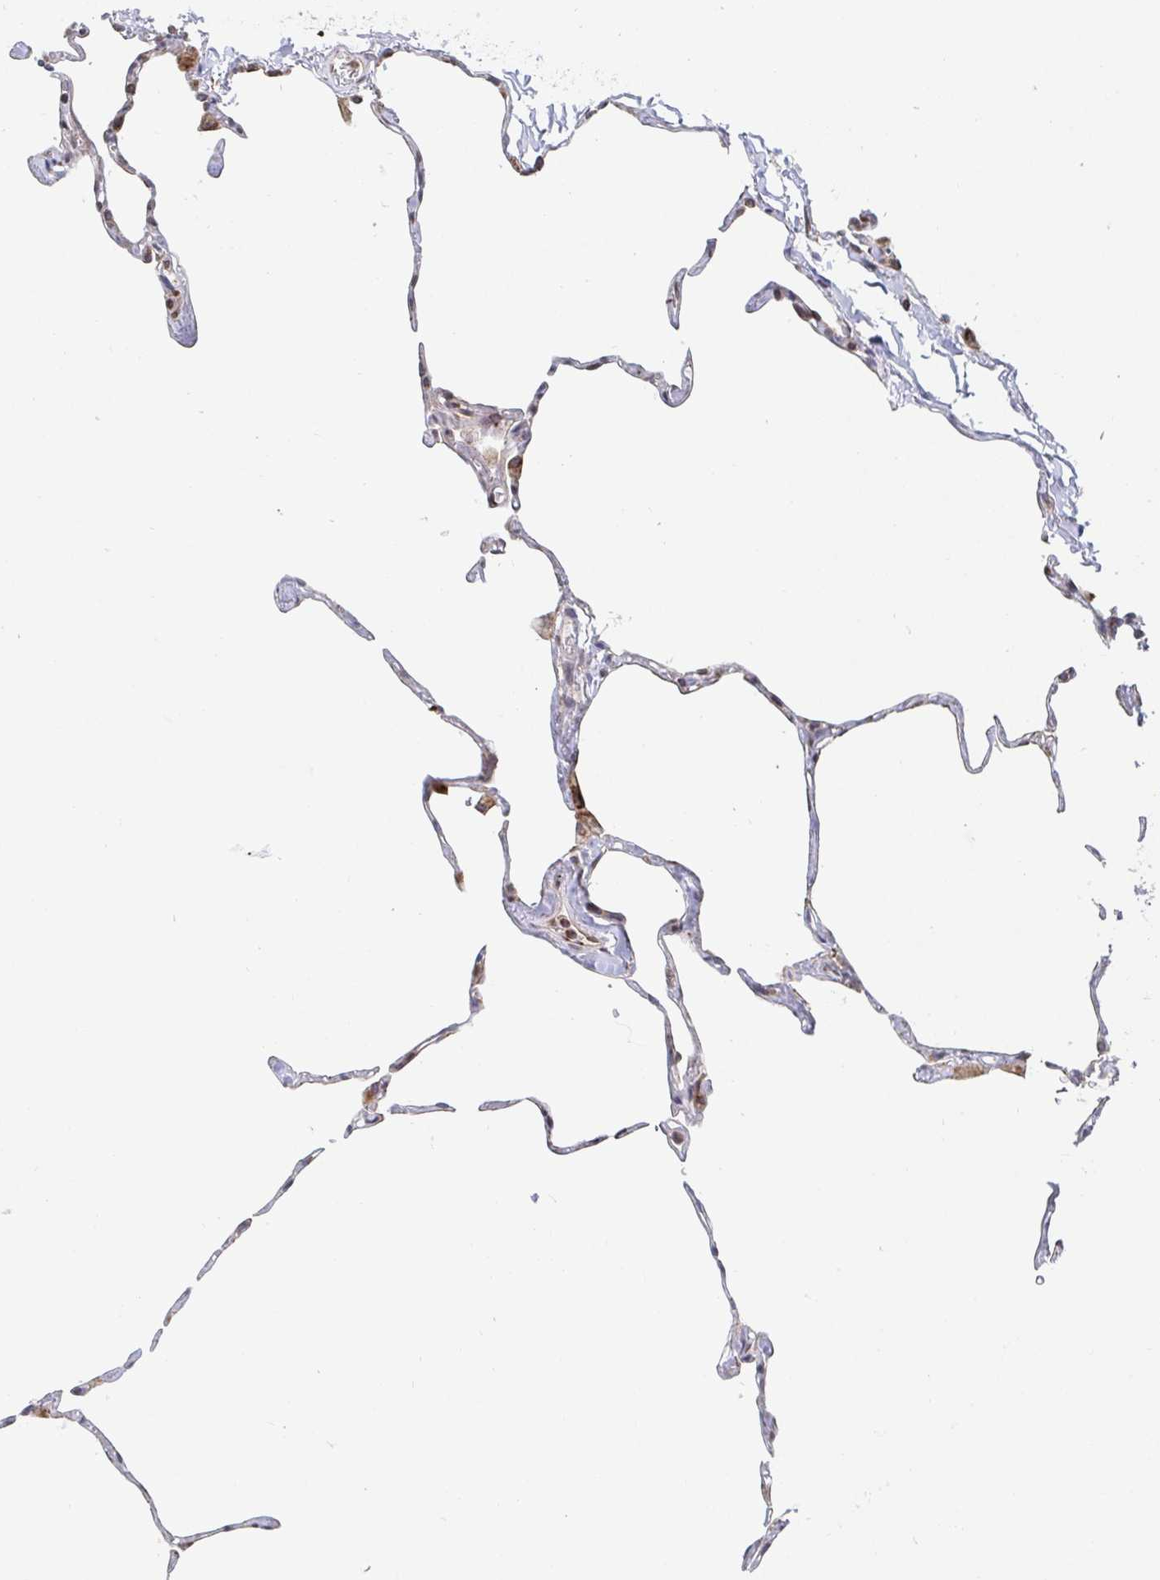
{"staining": {"intensity": "moderate", "quantity": "<25%", "location": "cytoplasmic/membranous"}, "tissue": "lung", "cell_type": "Alveolar cells", "image_type": "normal", "snomed": [{"axis": "morphology", "description": "Normal tissue, NOS"}, {"axis": "topography", "description": "Lung"}], "caption": "The micrograph reveals immunohistochemical staining of unremarkable lung. There is moderate cytoplasmic/membranous expression is present in approximately <25% of alveolar cells. The protein of interest is stained brown, and the nuclei are stained in blue (DAB (3,3'-diaminobenzidine) IHC with brightfield microscopy, high magnification).", "gene": "STARD8", "patient": {"sex": "male", "age": 65}}